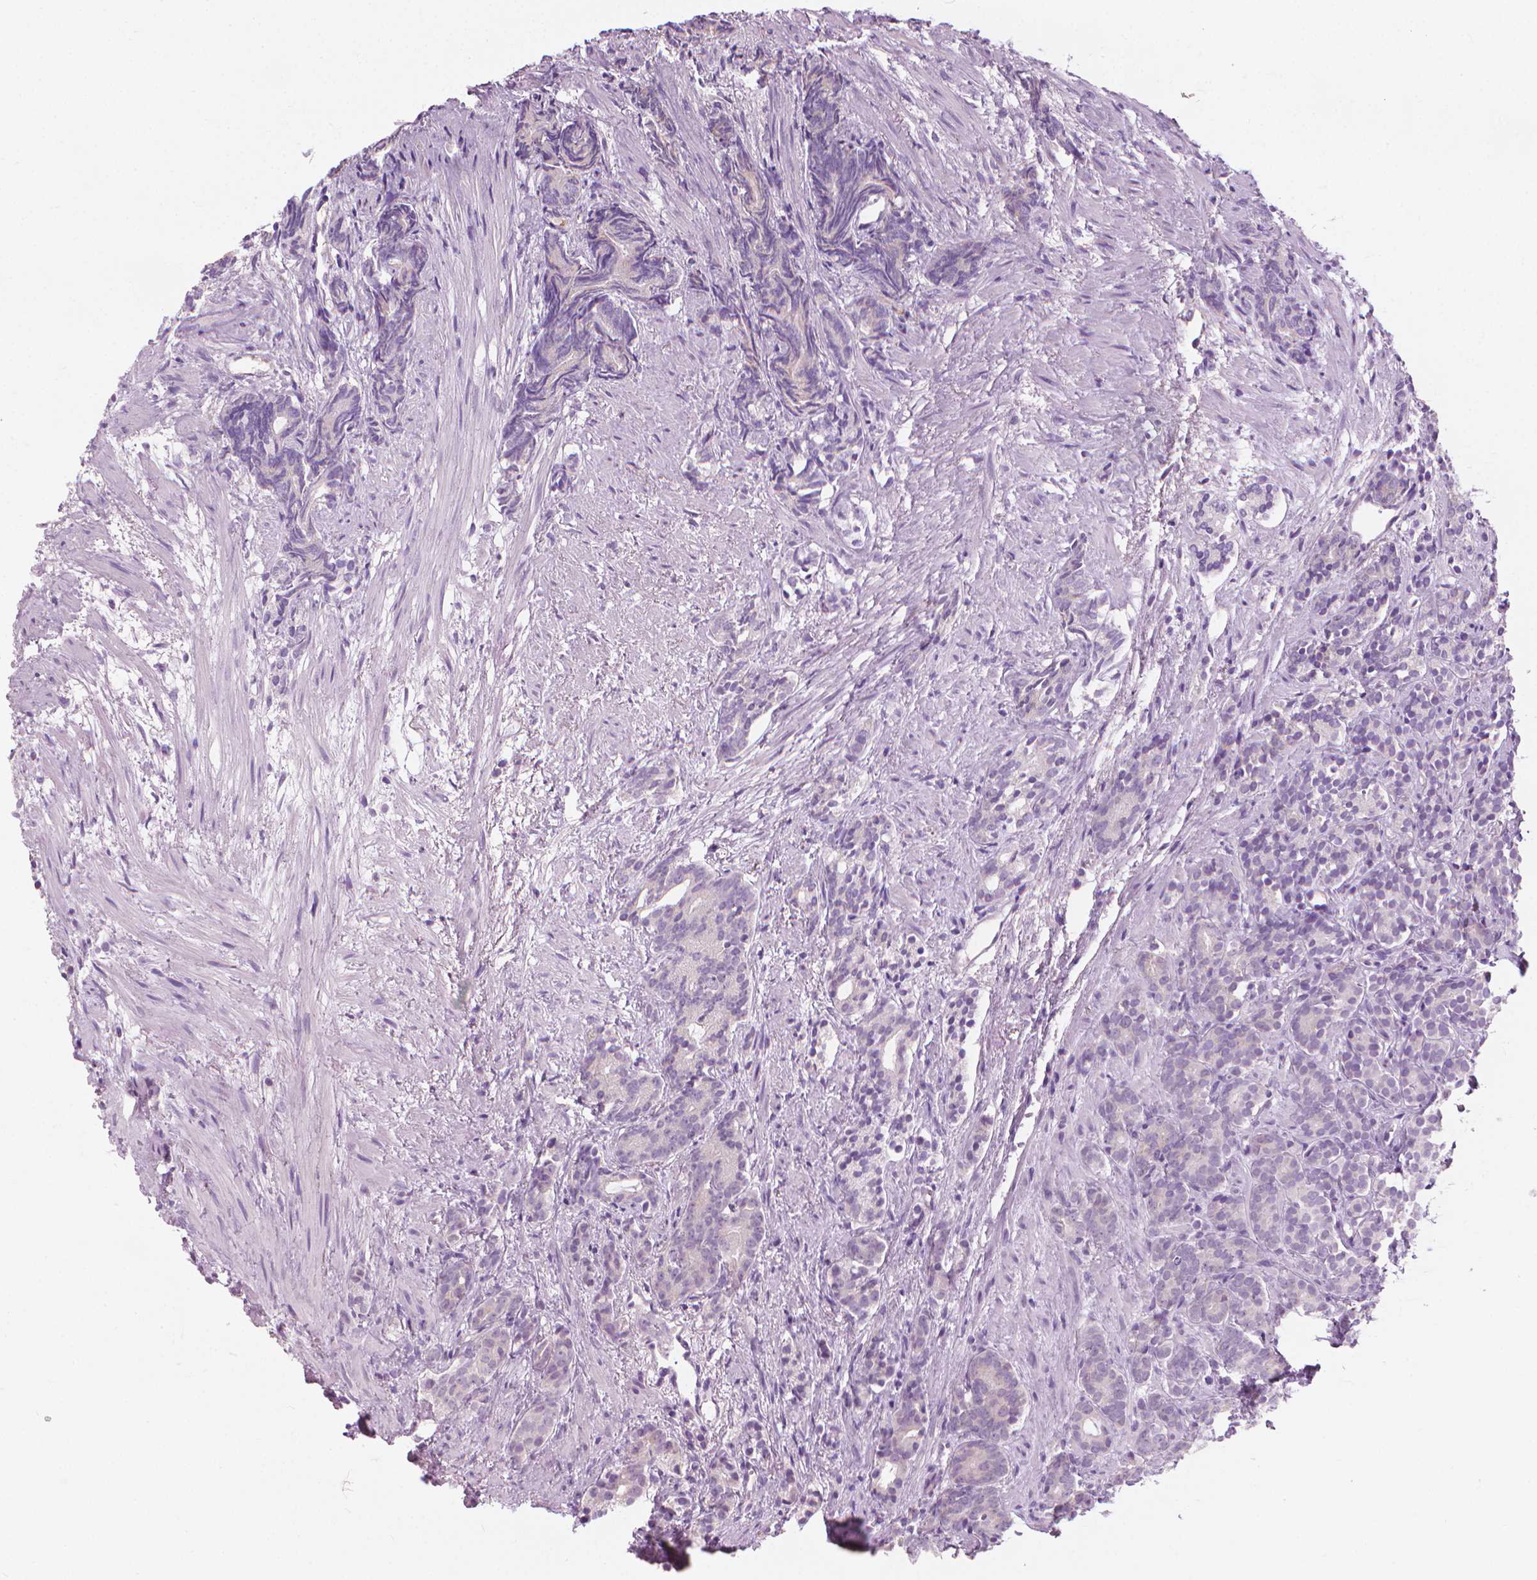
{"staining": {"intensity": "negative", "quantity": "none", "location": "none"}, "tissue": "prostate cancer", "cell_type": "Tumor cells", "image_type": "cancer", "snomed": [{"axis": "morphology", "description": "Adenocarcinoma, High grade"}, {"axis": "topography", "description": "Prostate"}], "caption": "Immunohistochemical staining of human adenocarcinoma (high-grade) (prostate) exhibits no significant staining in tumor cells.", "gene": "CFAP126", "patient": {"sex": "male", "age": 84}}